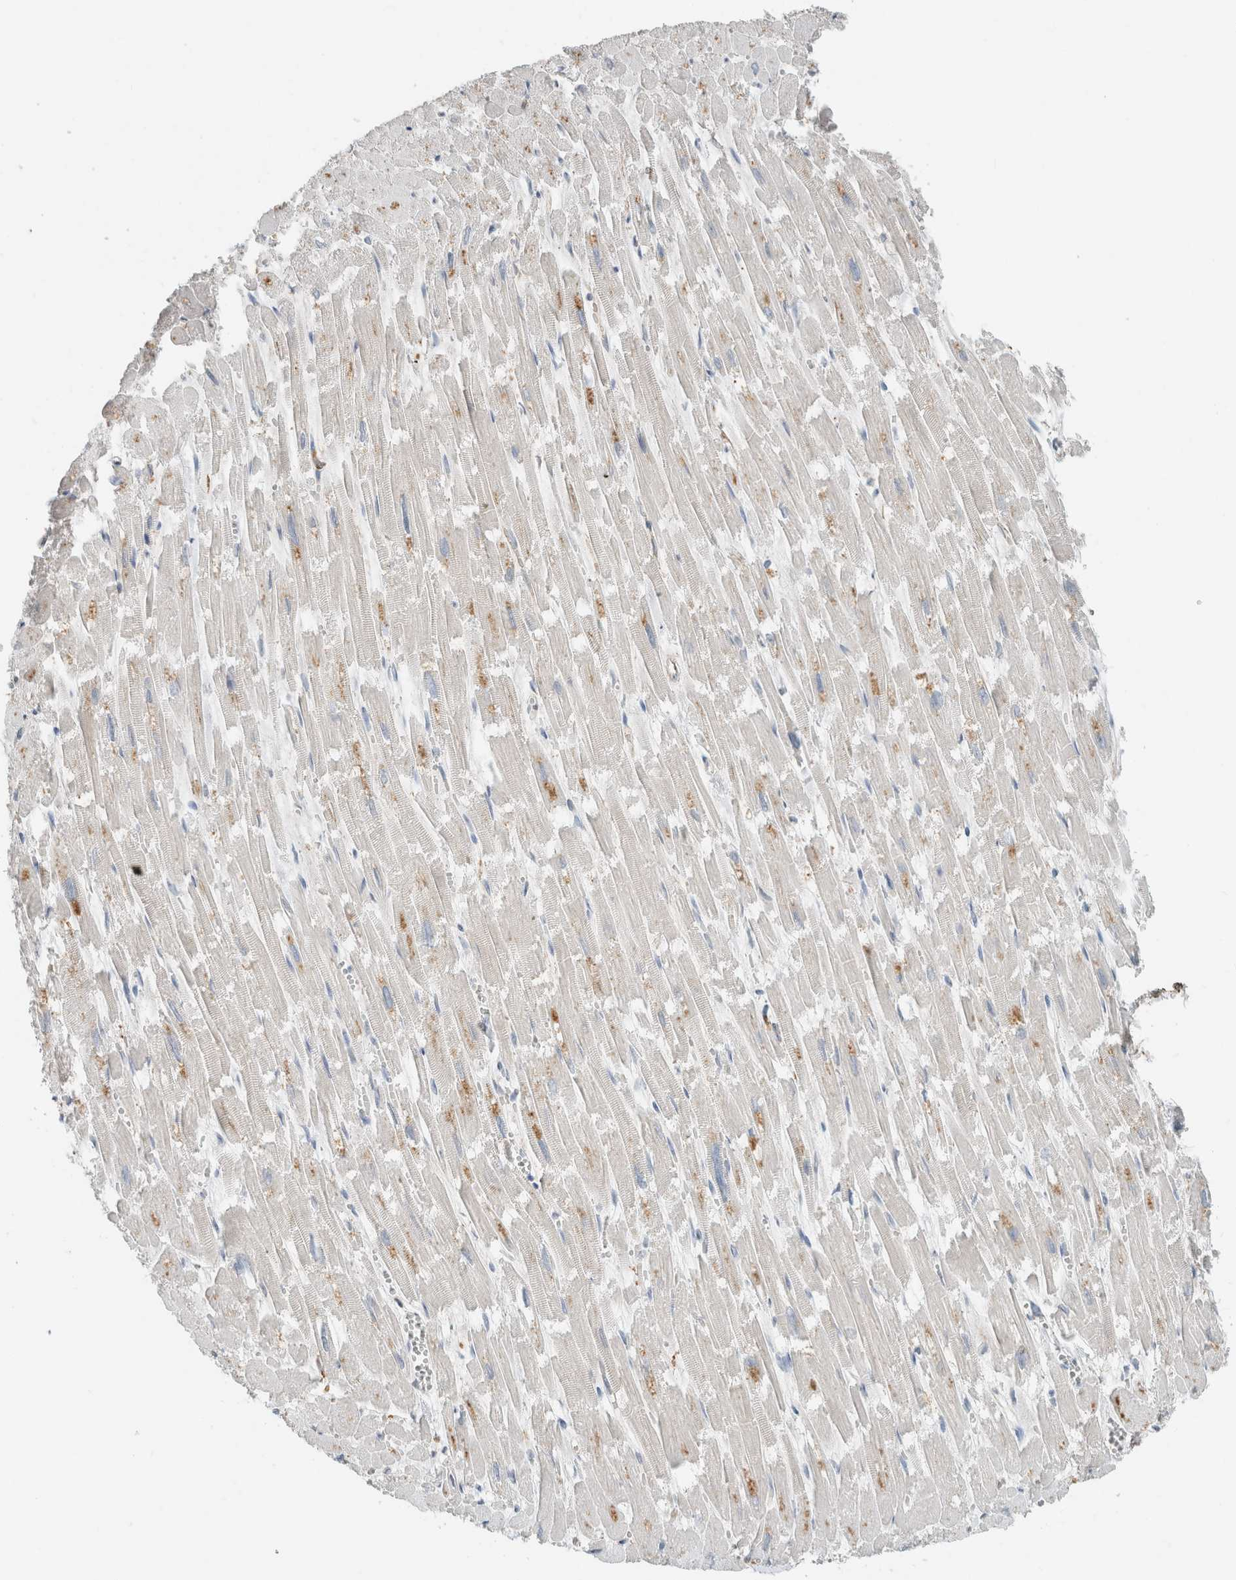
{"staining": {"intensity": "weak", "quantity": "<25%", "location": "cytoplasmic/membranous"}, "tissue": "heart muscle", "cell_type": "Cardiomyocytes", "image_type": "normal", "snomed": [{"axis": "morphology", "description": "Normal tissue, NOS"}, {"axis": "topography", "description": "Heart"}], "caption": "A high-resolution image shows immunohistochemistry staining of benign heart muscle, which reveals no significant staining in cardiomyocytes.", "gene": "LY86", "patient": {"sex": "male", "age": 54}}